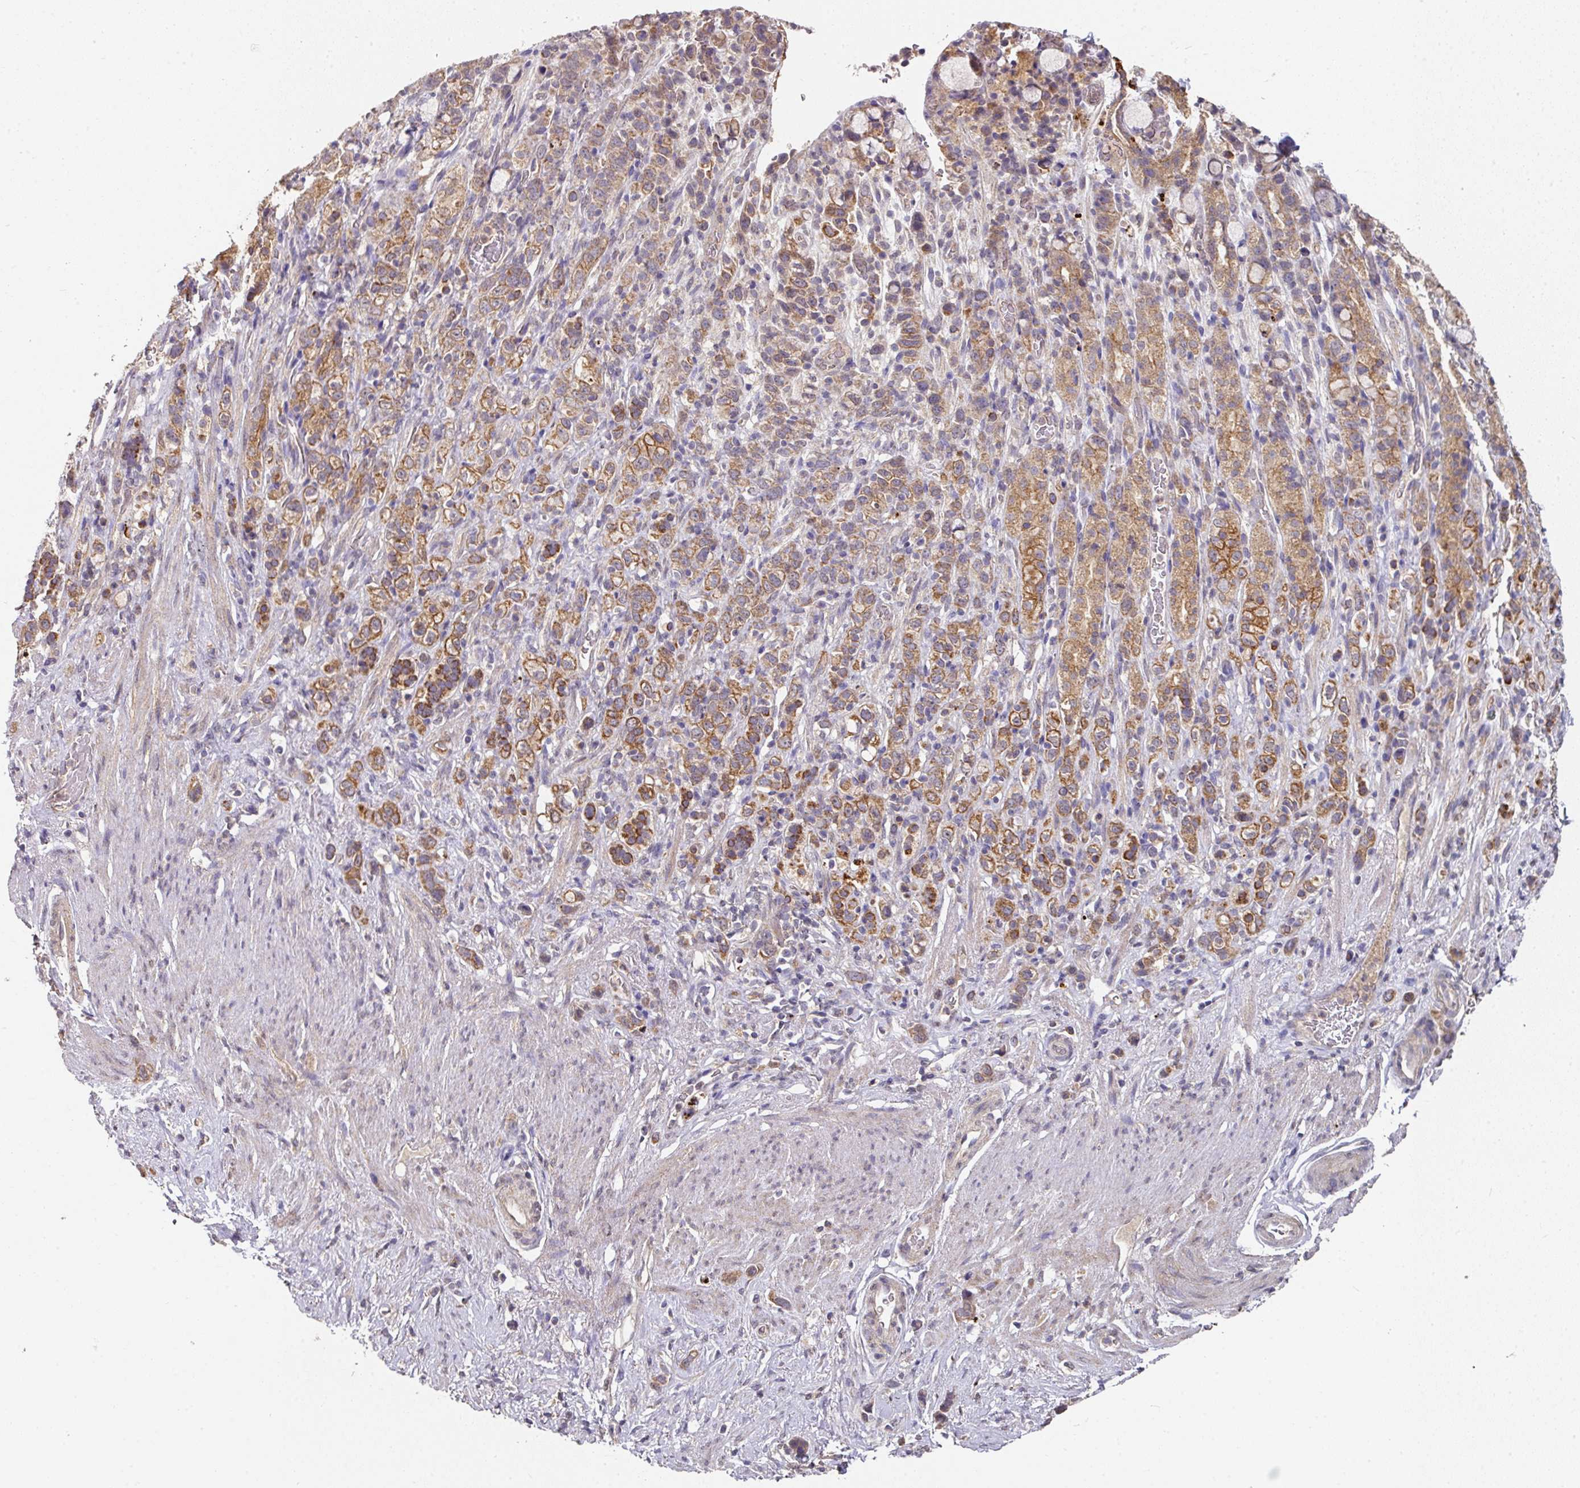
{"staining": {"intensity": "moderate", "quantity": ">75%", "location": "cytoplasmic/membranous"}, "tissue": "stomach cancer", "cell_type": "Tumor cells", "image_type": "cancer", "snomed": [{"axis": "morphology", "description": "Adenocarcinoma, NOS"}, {"axis": "topography", "description": "Stomach"}], "caption": "Stomach cancer (adenocarcinoma) stained with IHC exhibits moderate cytoplasmic/membranous expression in approximately >75% of tumor cells.", "gene": "EXTL3", "patient": {"sex": "female", "age": 65}}